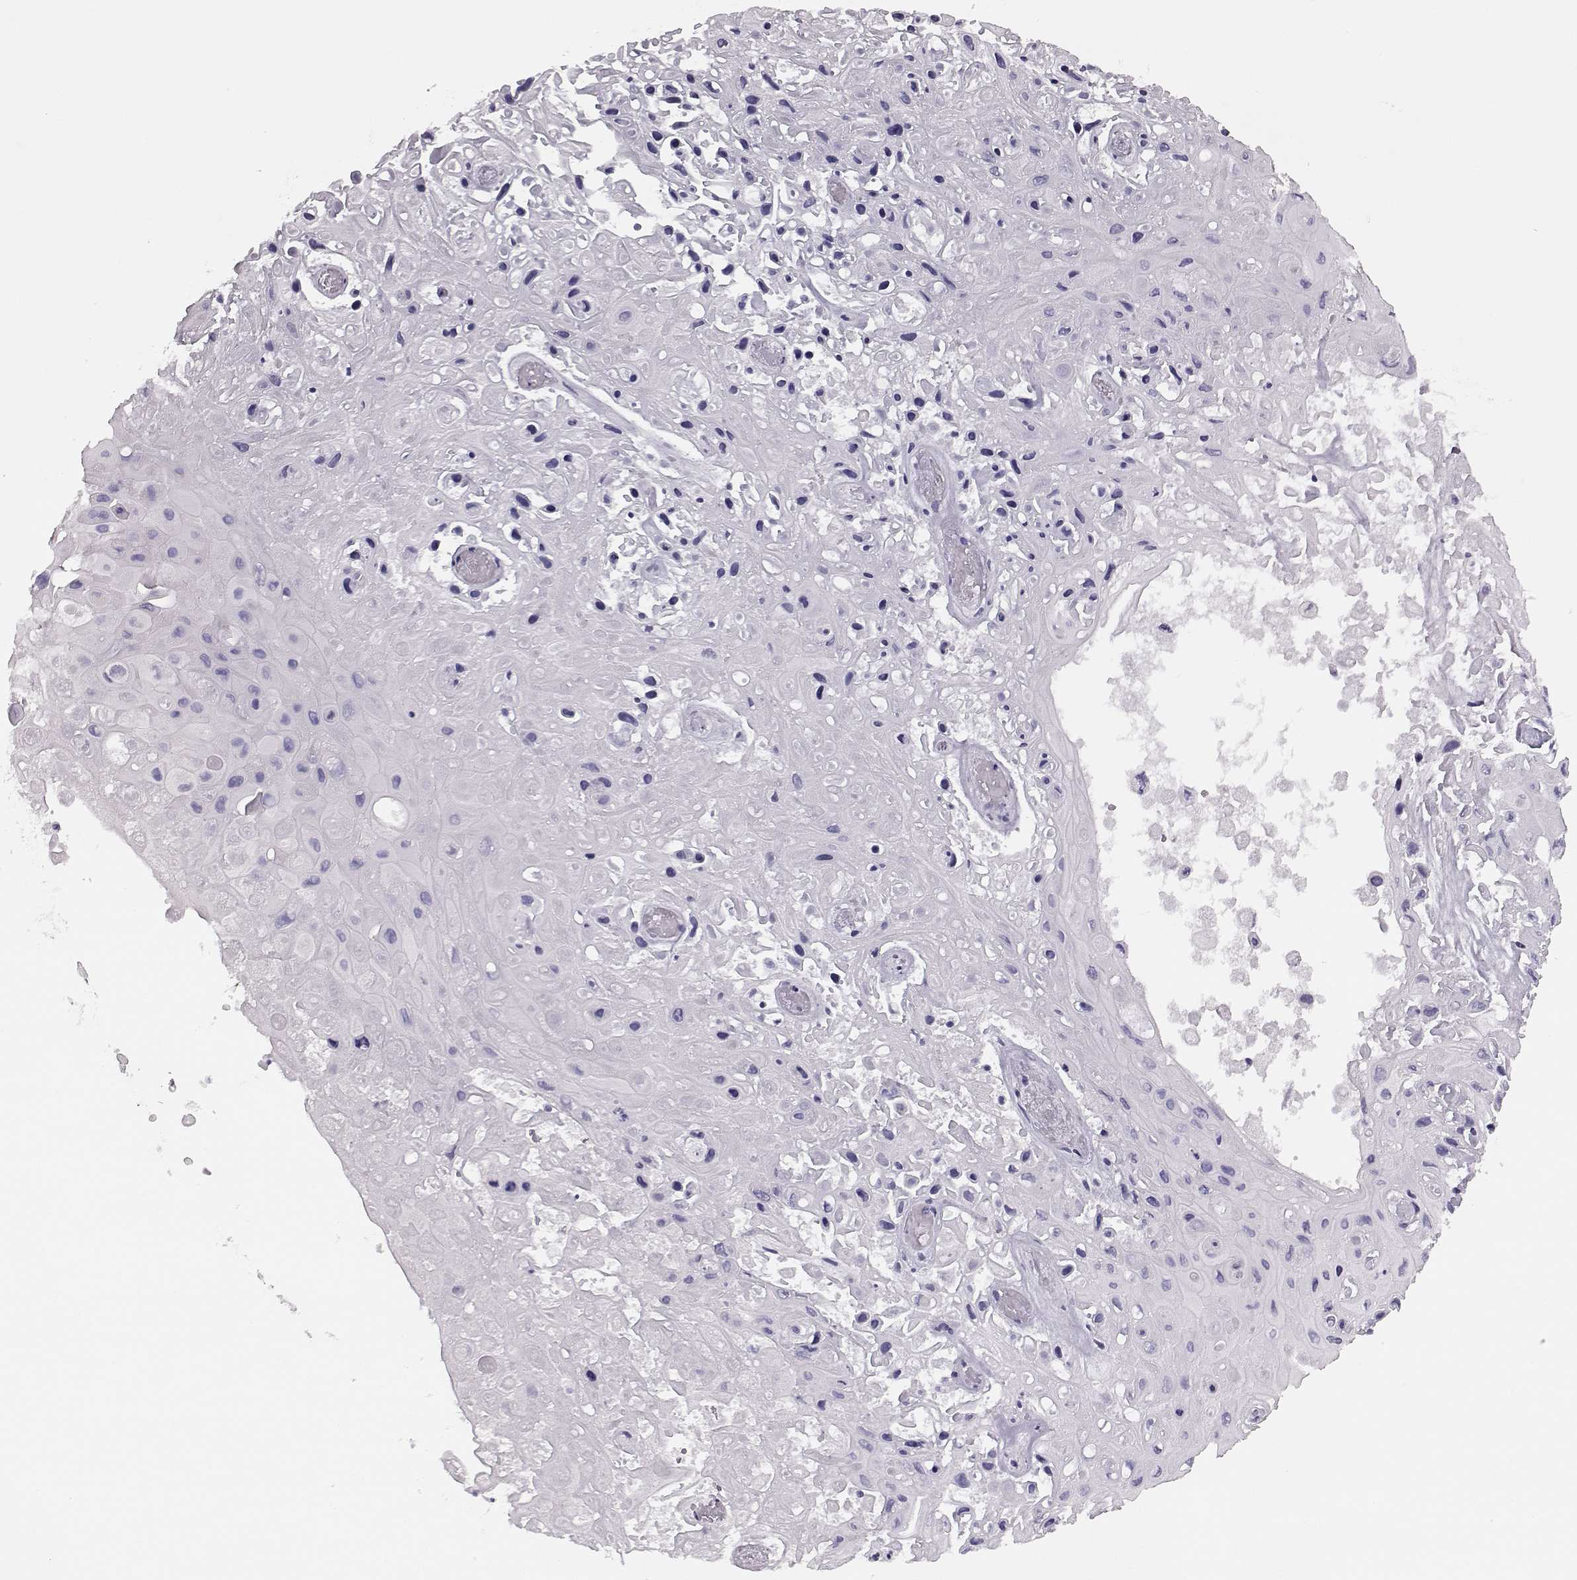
{"staining": {"intensity": "negative", "quantity": "none", "location": "none"}, "tissue": "skin cancer", "cell_type": "Tumor cells", "image_type": "cancer", "snomed": [{"axis": "morphology", "description": "Squamous cell carcinoma, NOS"}, {"axis": "topography", "description": "Skin"}], "caption": "Immunohistochemical staining of human skin cancer shows no significant expression in tumor cells.", "gene": "BFSP2", "patient": {"sex": "male", "age": 82}}